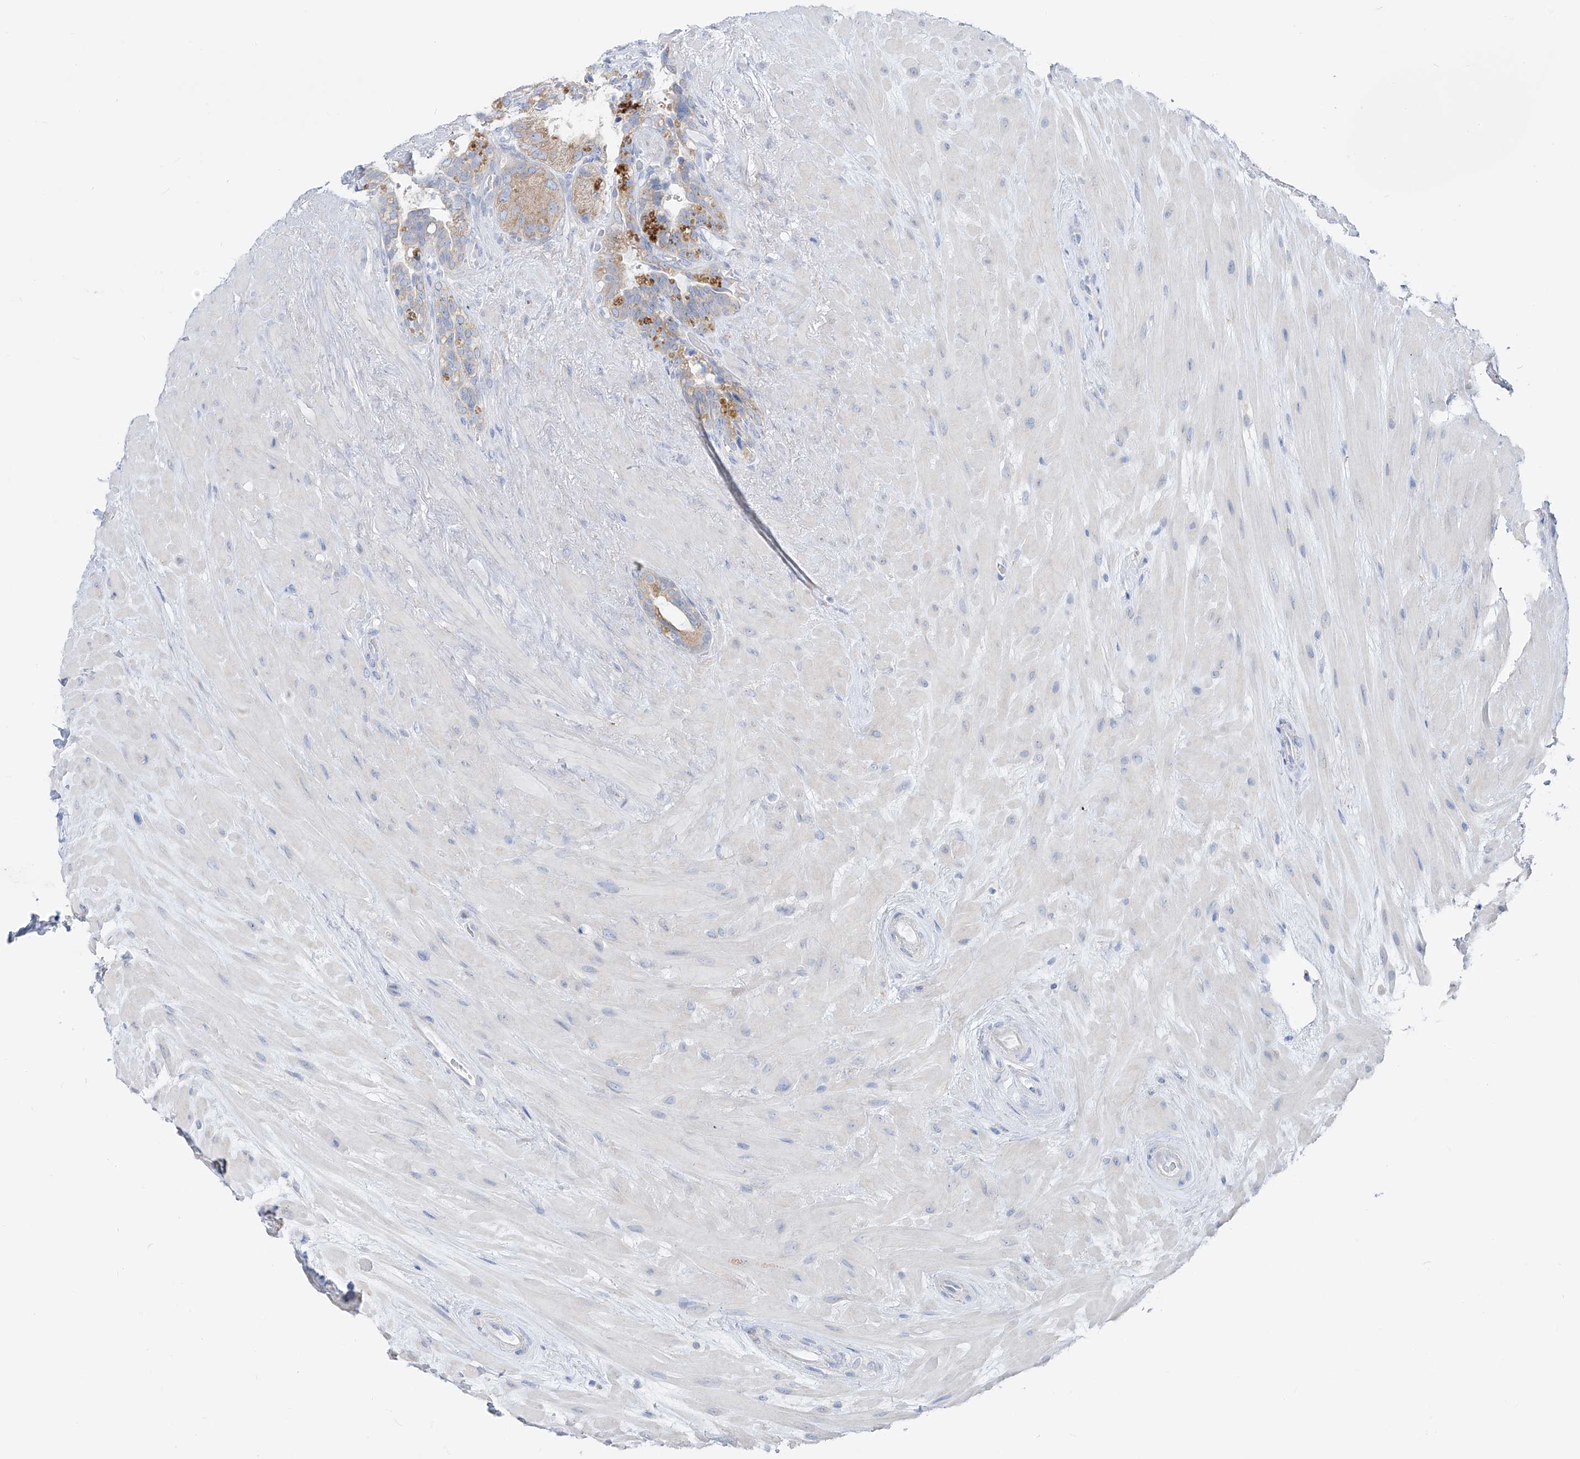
{"staining": {"intensity": "weak", "quantity": ">75%", "location": "cytoplasmic/membranous"}, "tissue": "seminal vesicle", "cell_type": "Glandular cells", "image_type": "normal", "snomed": [{"axis": "morphology", "description": "Normal tissue, NOS"}, {"axis": "topography", "description": "Seminal veicle"}], "caption": "This micrograph reveals IHC staining of benign human seminal vesicle, with low weak cytoplasmic/membranous positivity in approximately >75% of glandular cells.", "gene": "UFL1", "patient": {"sex": "male", "age": 80}}